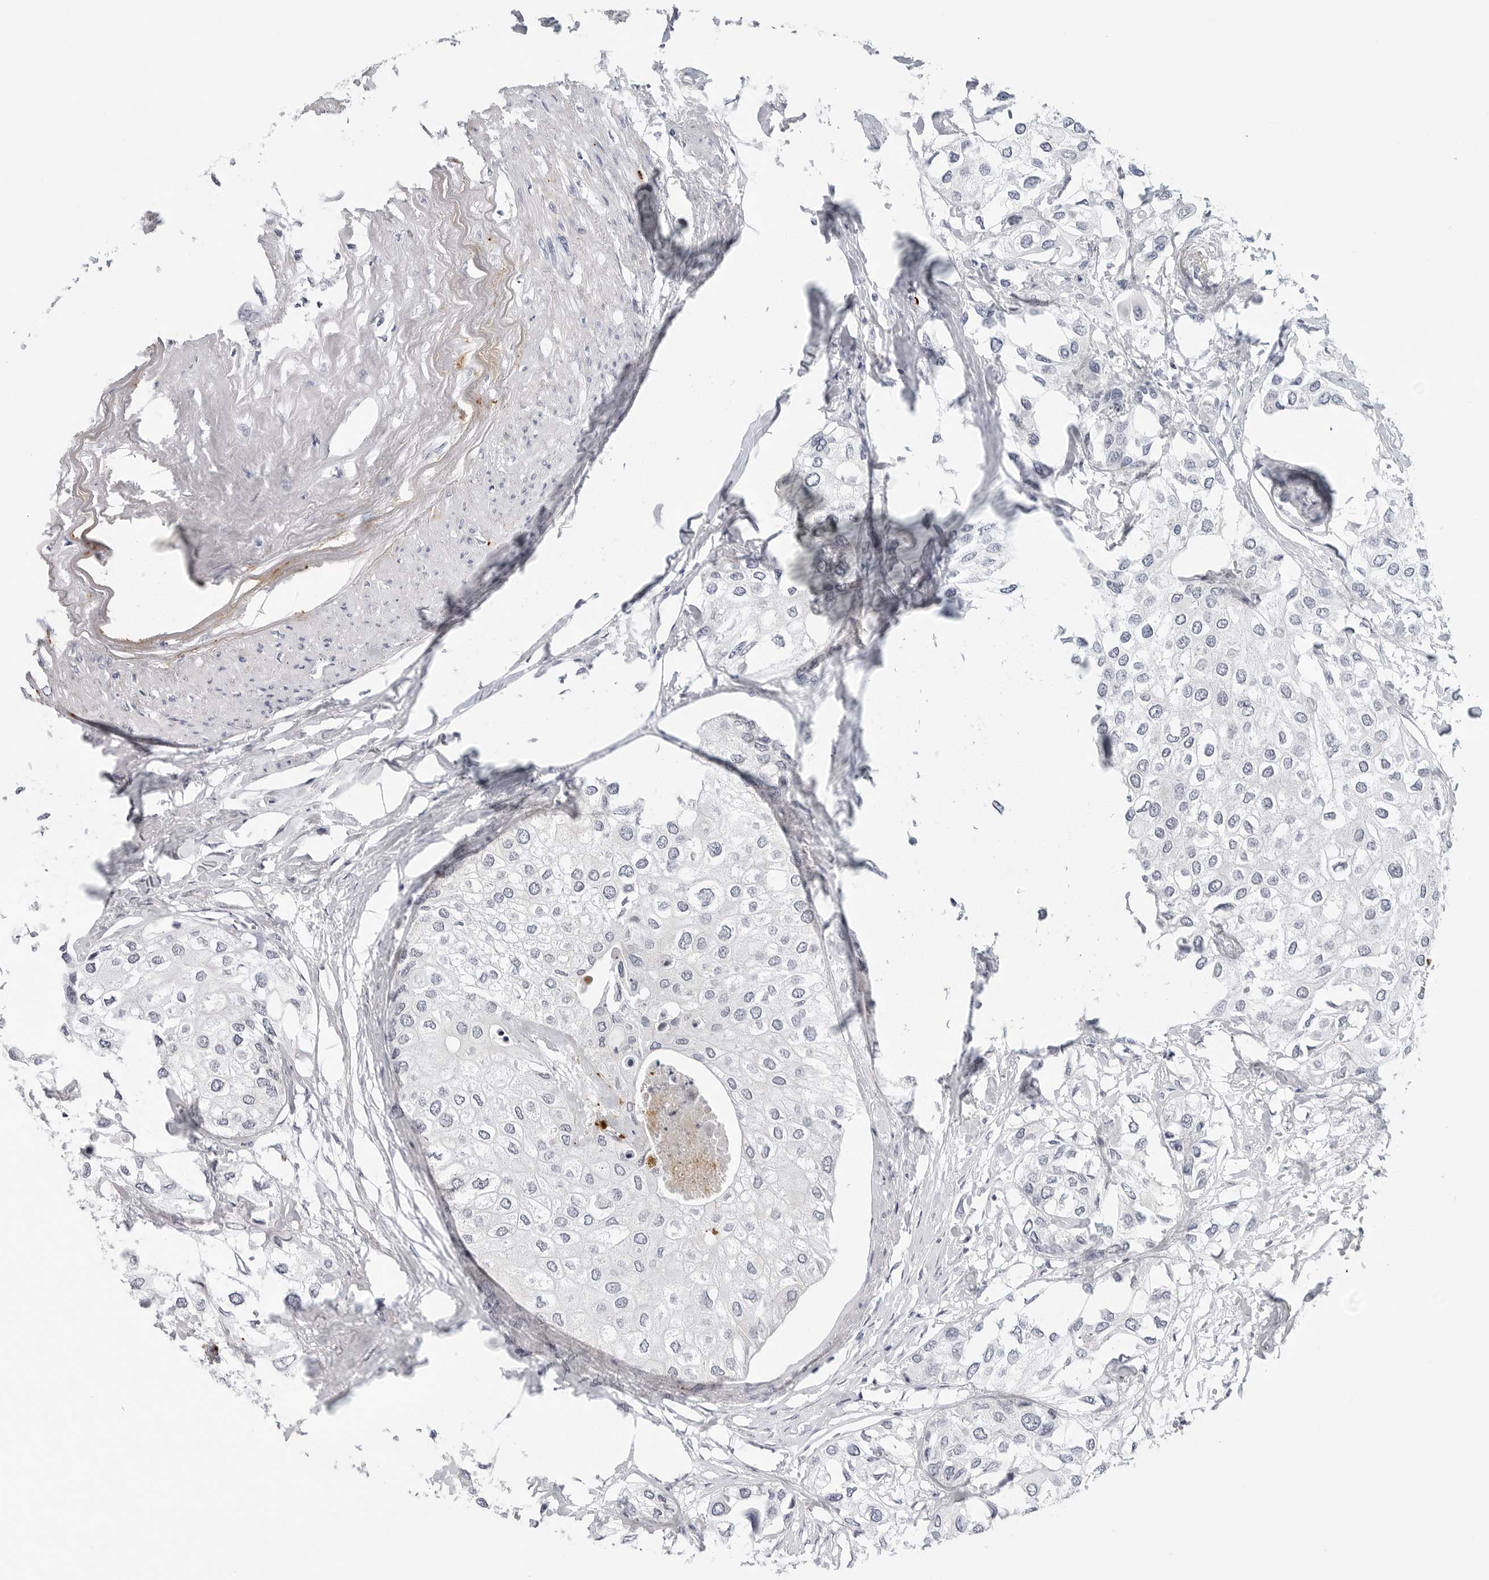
{"staining": {"intensity": "negative", "quantity": "none", "location": "none"}, "tissue": "urothelial cancer", "cell_type": "Tumor cells", "image_type": "cancer", "snomed": [{"axis": "morphology", "description": "Urothelial carcinoma, High grade"}, {"axis": "topography", "description": "Urinary bladder"}], "caption": "Urothelial carcinoma (high-grade) was stained to show a protein in brown. There is no significant expression in tumor cells. Nuclei are stained in blue.", "gene": "MAP2K5", "patient": {"sex": "male", "age": 64}}